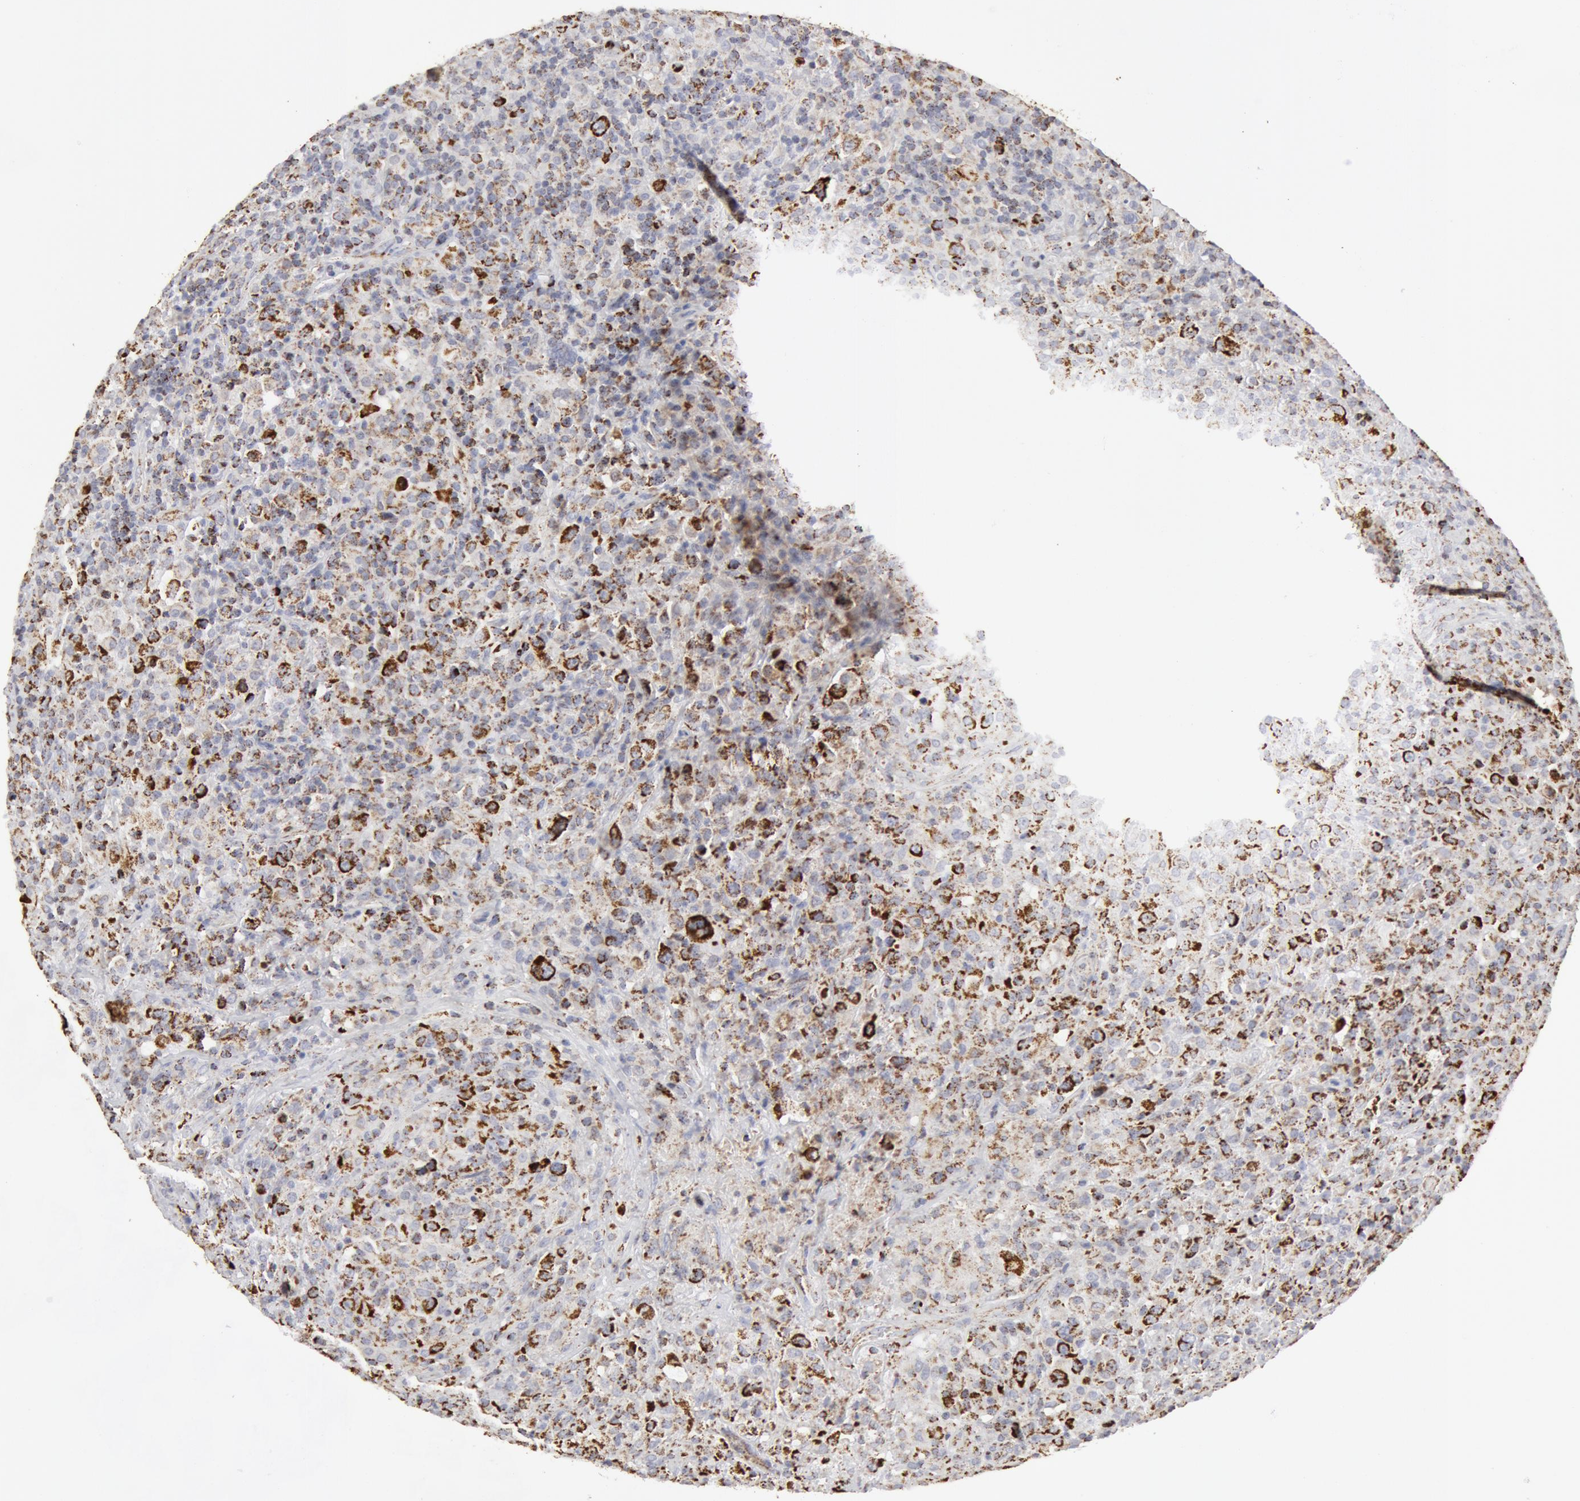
{"staining": {"intensity": "strong", "quantity": ">75%", "location": "cytoplasmic/membranous"}, "tissue": "lymphoma", "cell_type": "Tumor cells", "image_type": "cancer", "snomed": [{"axis": "morphology", "description": "Hodgkin's disease, NOS"}, {"axis": "topography", "description": "Lymph node"}], "caption": "IHC image of lymphoma stained for a protein (brown), which exhibits high levels of strong cytoplasmic/membranous expression in about >75% of tumor cells.", "gene": "ATP5F1B", "patient": {"sex": "male", "age": 46}}